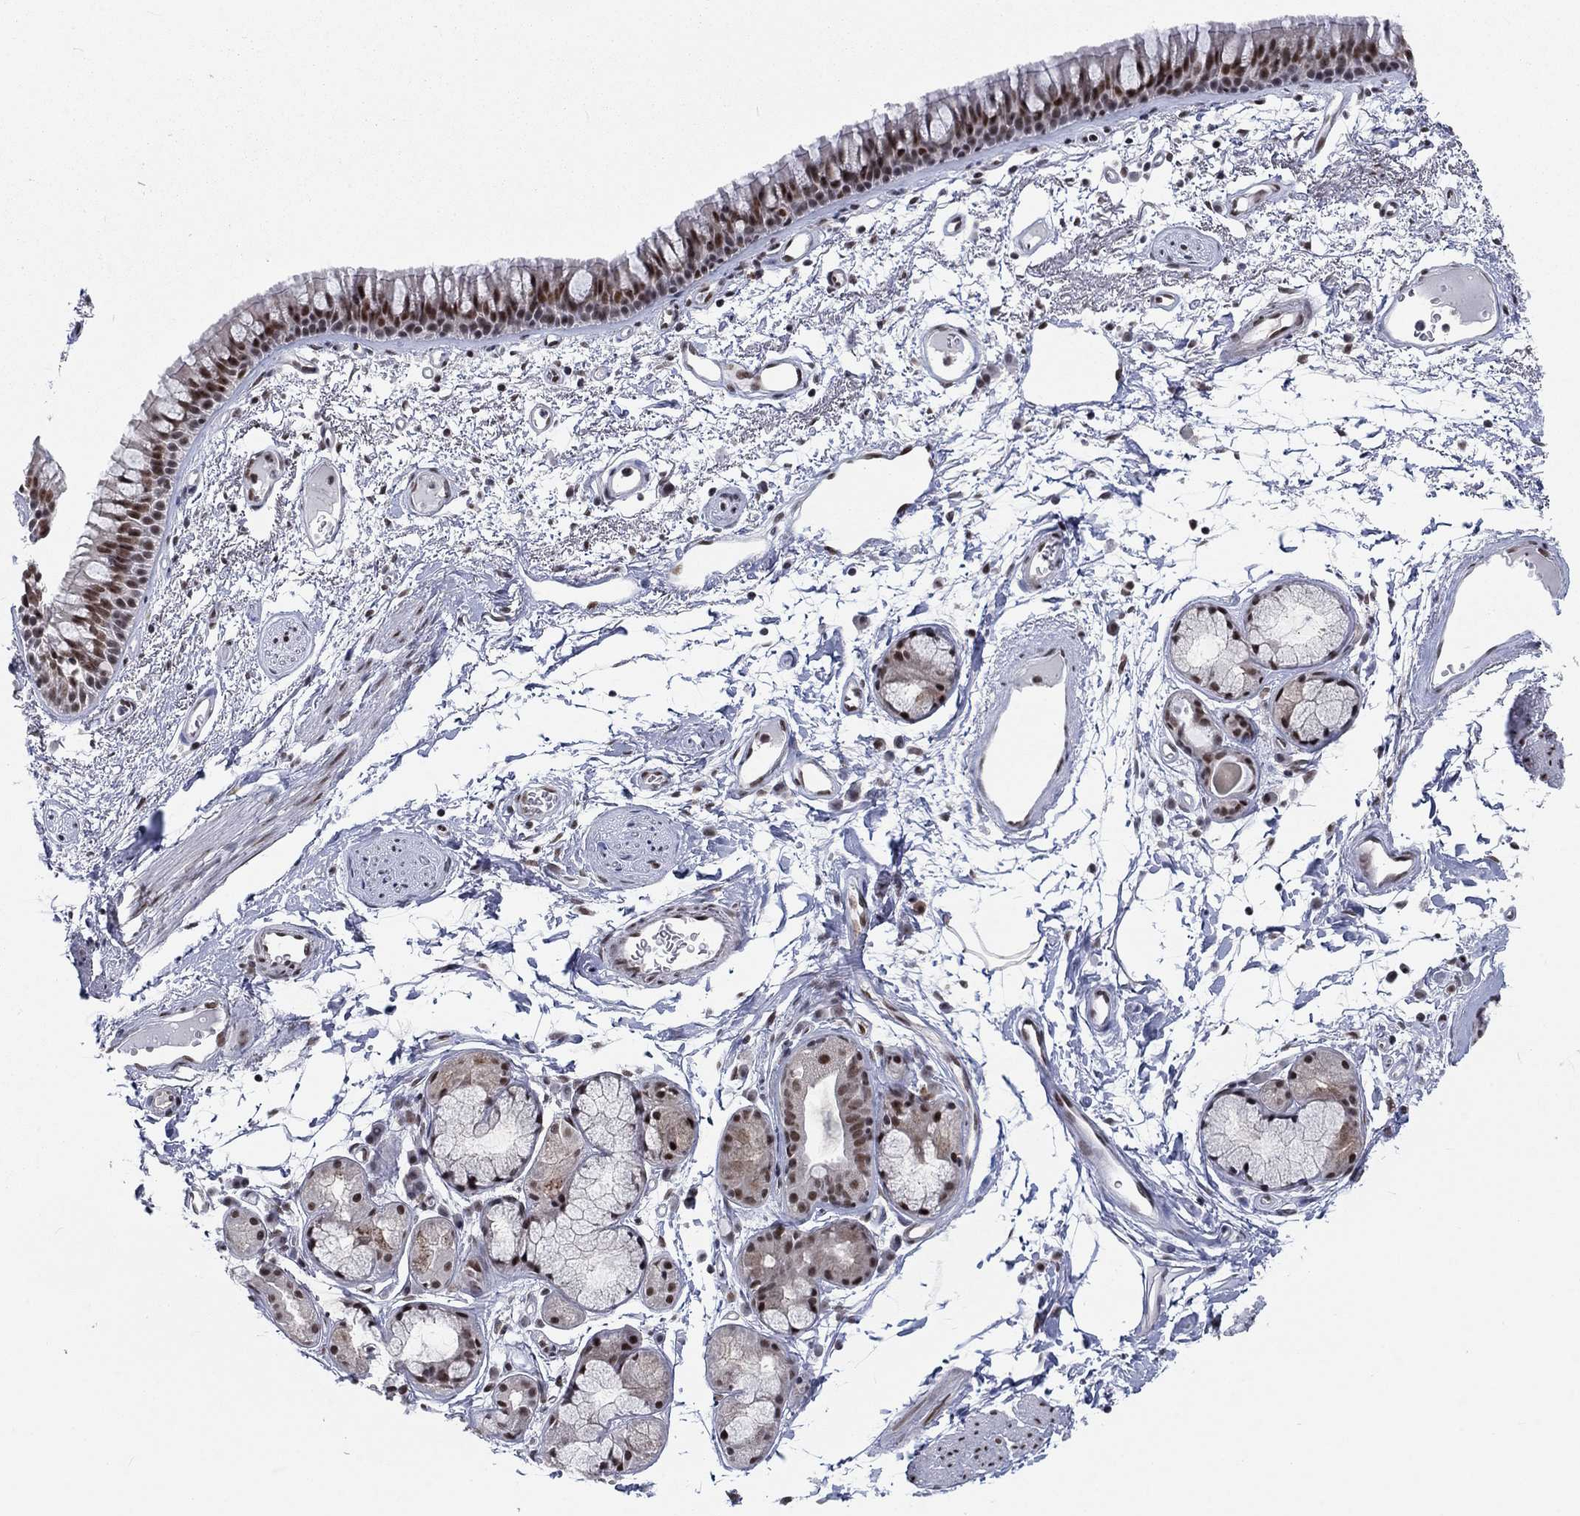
{"staining": {"intensity": "strong", "quantity": "25%-75%", "location": "nuclear"}, "tissue": "bronchus", "cell_type": "Respiratory epithelial cells", "image_type": "normal", "snomed": [{"axis": "morphology", "description": "Normal tissue, NOS"}, {"axis": "topography", "description": "Cartilage tissue"}, {"axis": "topography", "description": "Bronchus"}], "caption": "Immunohistochemistry (DAB (3,3'-diaminobenzidine)) staining of unremarkable bronchus demonstrates strong nuclear protein expression in about 25%-75% of respiratory epithelial cells.", "gene": "FYTTD1", "patient": {"sex": "male", "age": 66}}